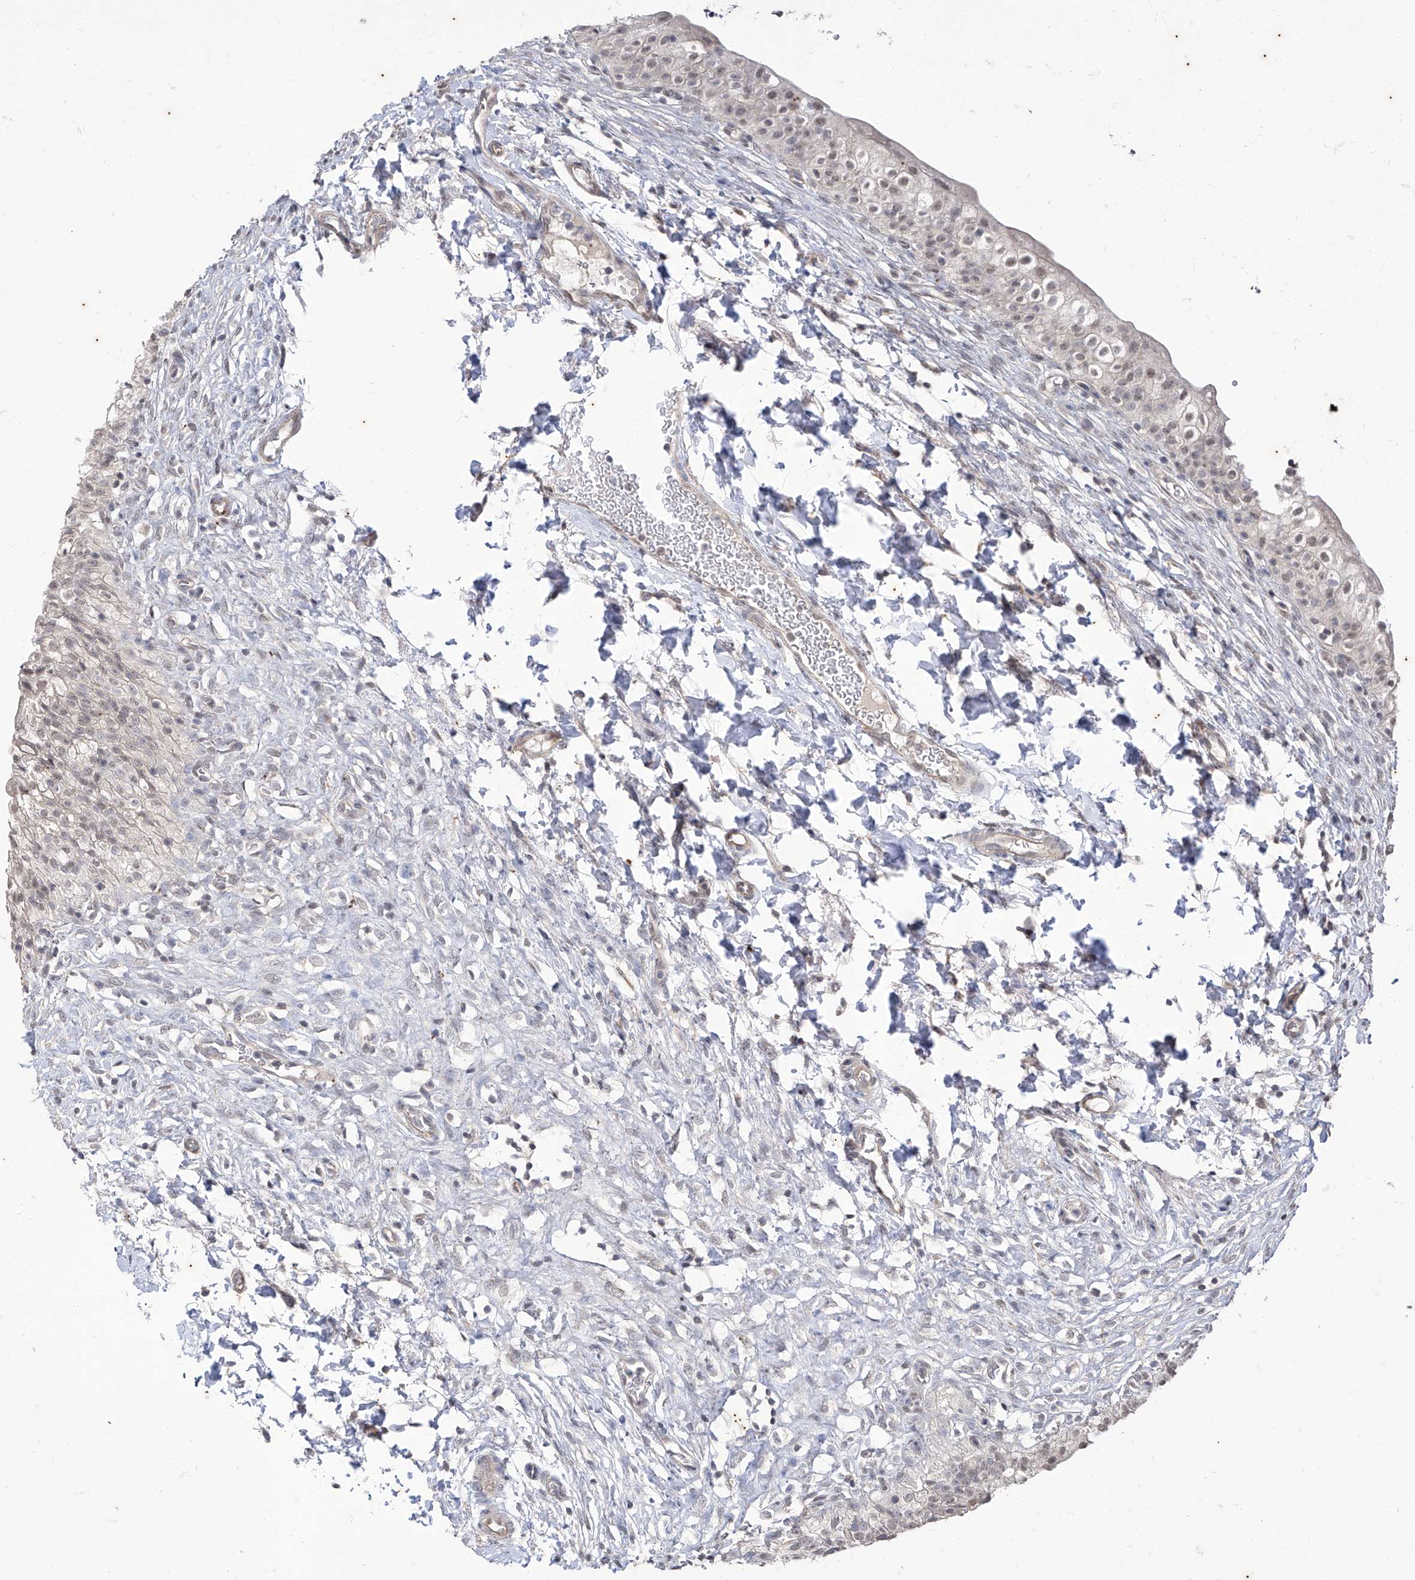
{"staining": {"intensity": "weak", "quantity": ">75%", "location": "nuclear"}, "tissue": "urinary bladder", "cell_type": "Urothelial cells", "image_type": "normal", "snomed": [{"axis": "morphology", "description": "Normal tissue, NOS"}, {"axis": "topography", "description": "Urinary bladder"}], "caption": "Brown immunohistochemical staining in unremarkable human urinary bladder reveals weak nuclear staining in about >75% of urothelial cells. (brown staining indicates protein expression, while blue staining denotes nuclei).", "gene": "PHF20L1", "patient": {"sex": "male", "age": 55}}